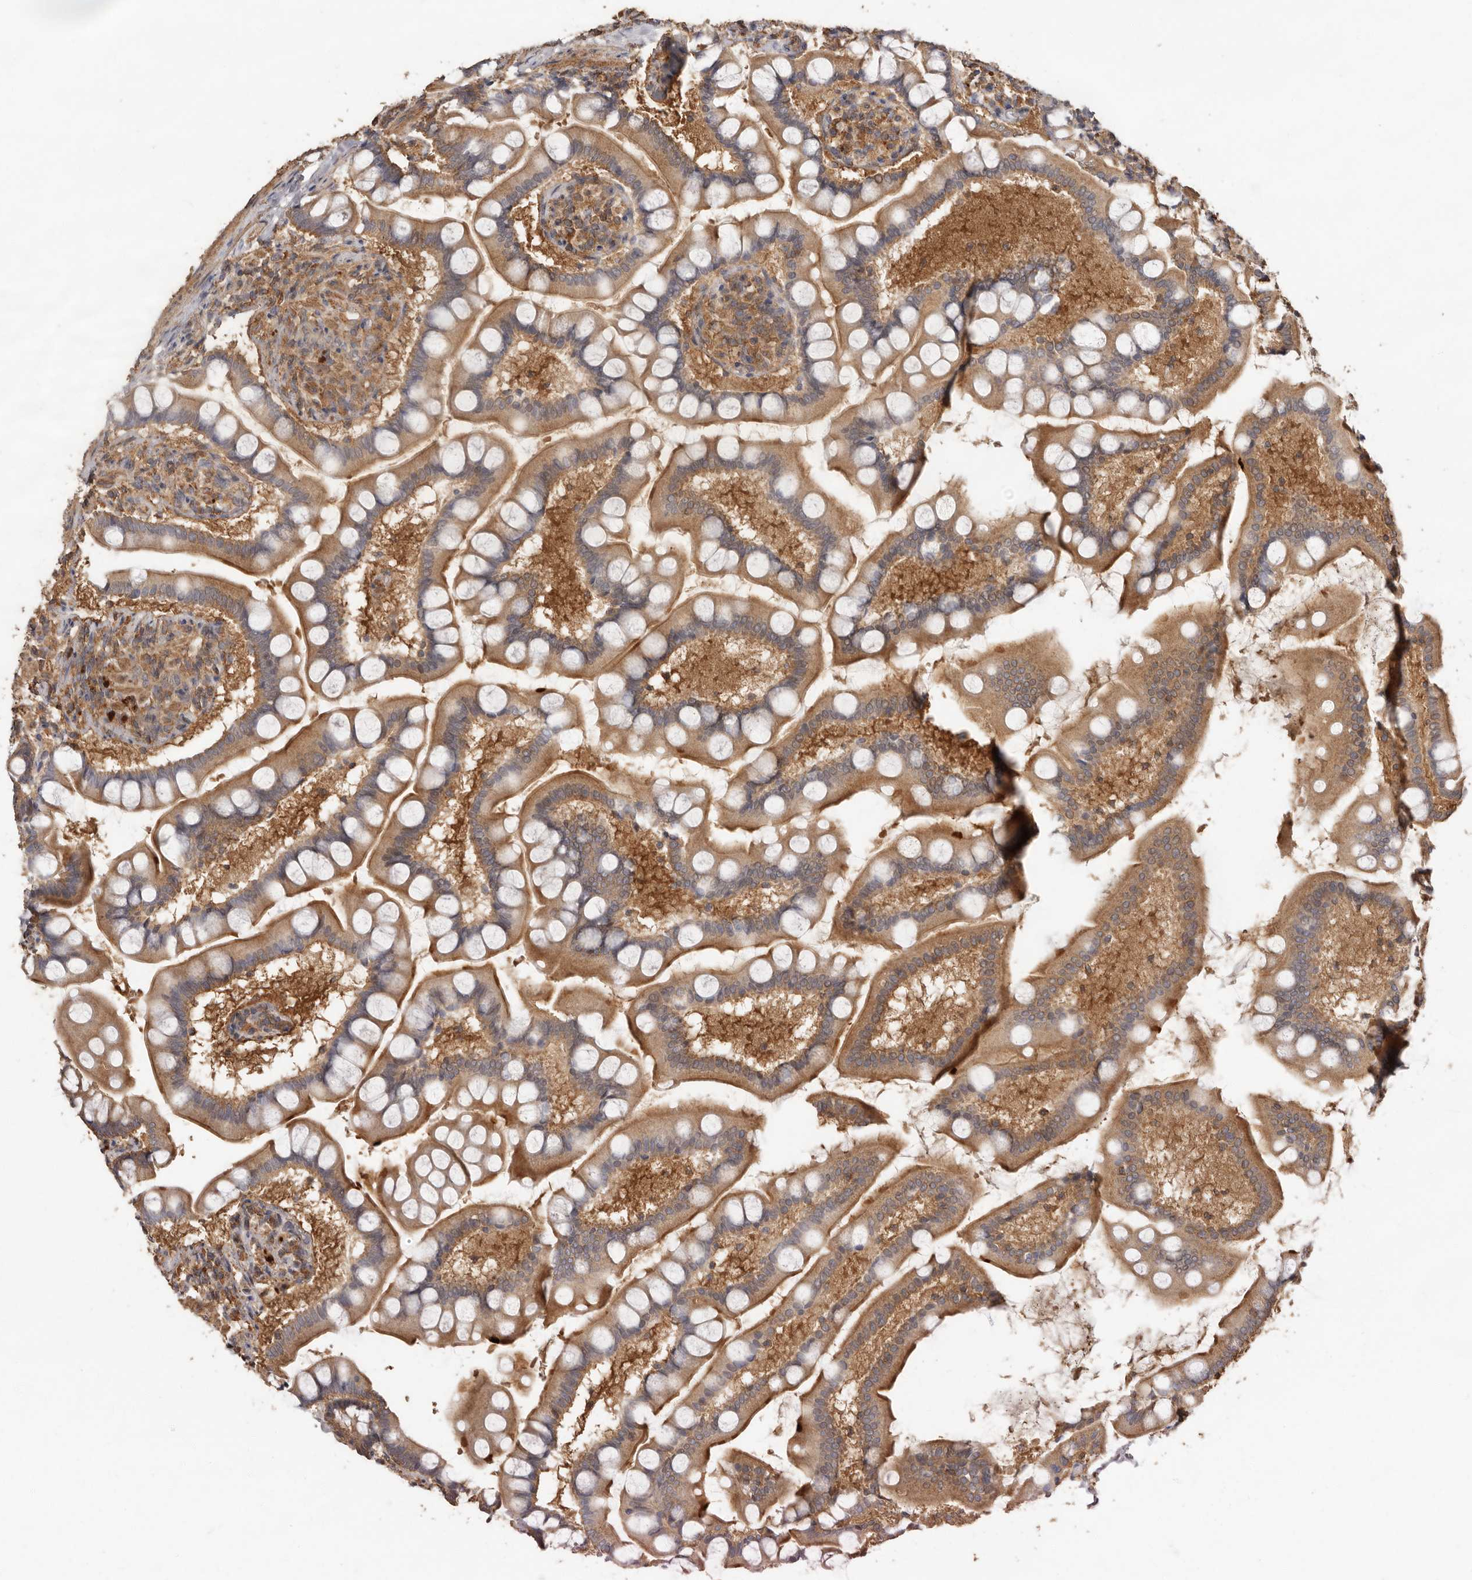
{"staining": {"intensity": "moderate", "quantity": ">75%", "location": "cytoplasmic/membranous"}, "tissue": "small intestine", "cell_type": "Glandular cells", "image_type": "normal", "snomed": [{"axis": "morphology", "description": "Normal tissue, NOS"}, {"axis": "topography", "description": "Small intestine"}], "caption": "IHC (DAB (3,3'-diaminobenzidine)) staining of unremarkable human small intestine exhibits moderate cytoplasmic/membranous protein positivity in about >75% of glandular cells. (DAB IHC with brightfield microscopy, high magnification).", "gene": "RWDD1", "patient": {"sex": "male", "age": 41}}